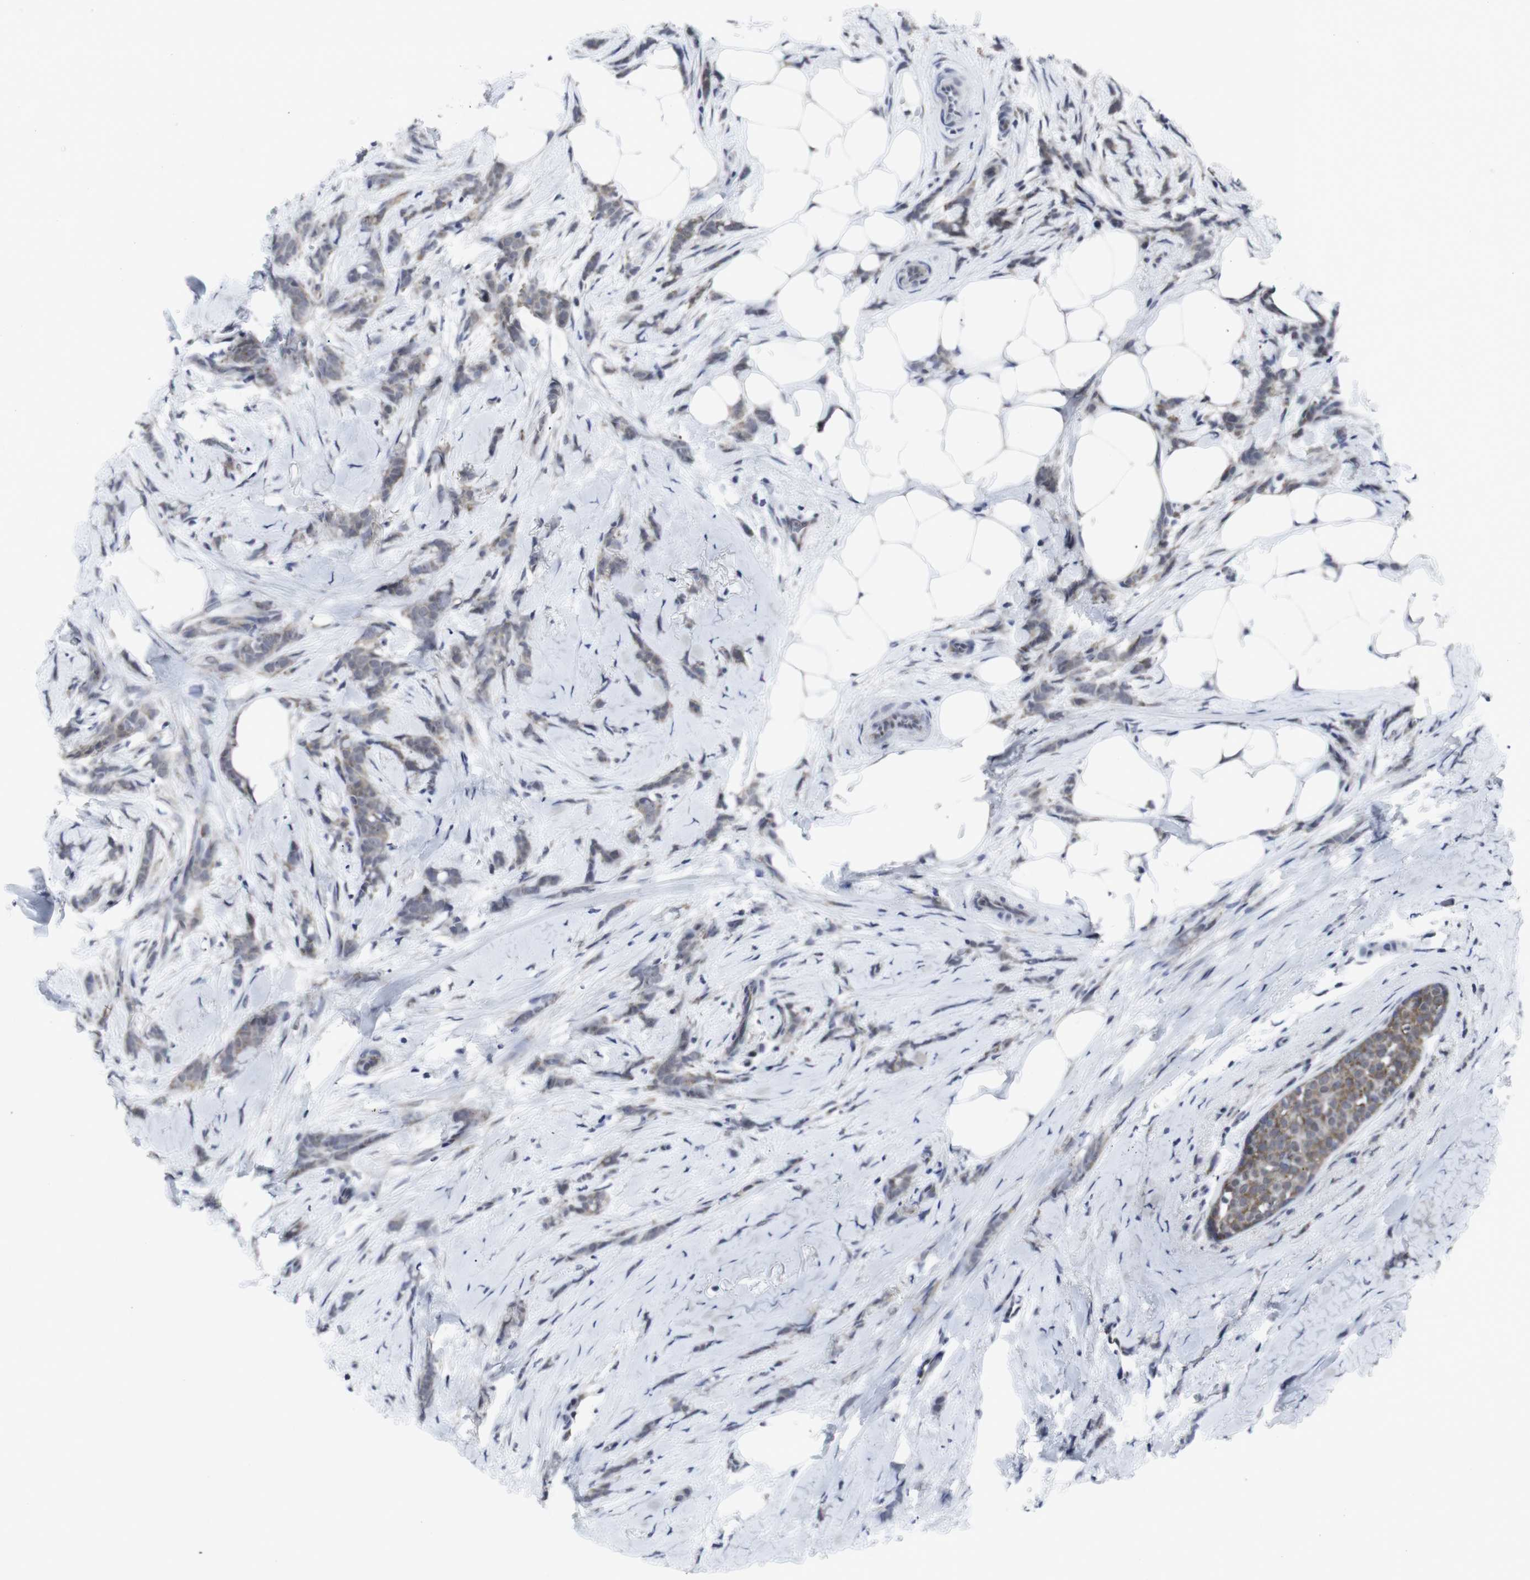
{"staining": {"intensity": "weak", "quantity": ">75%", "location": "cytoplasmic/membranous"}, "tissue": "breast cancer", "cell_type": "Tumor cells", "image_type": "cancer", "snomed": [{"axis": "morphology", "description": "Lobular carcinoma, in situ"}, {"axis": "morphology", "description": "Lobular carcinoma"}, {"axis": "topography", "description": "Breast"}], "caption": "Protein staining displays weak cytoplasmic/membranous expression in about >75% of tumor cells in lobular carcinoma (breast). The protein is stained brown, and the nuclei are stained in blue (DAB (3,3'-diaminobenzidine) IHC with brightfield microscopy, high magnification).", "gene": "GEMIN2", "patient": {"sex": "female", "age": 41}}